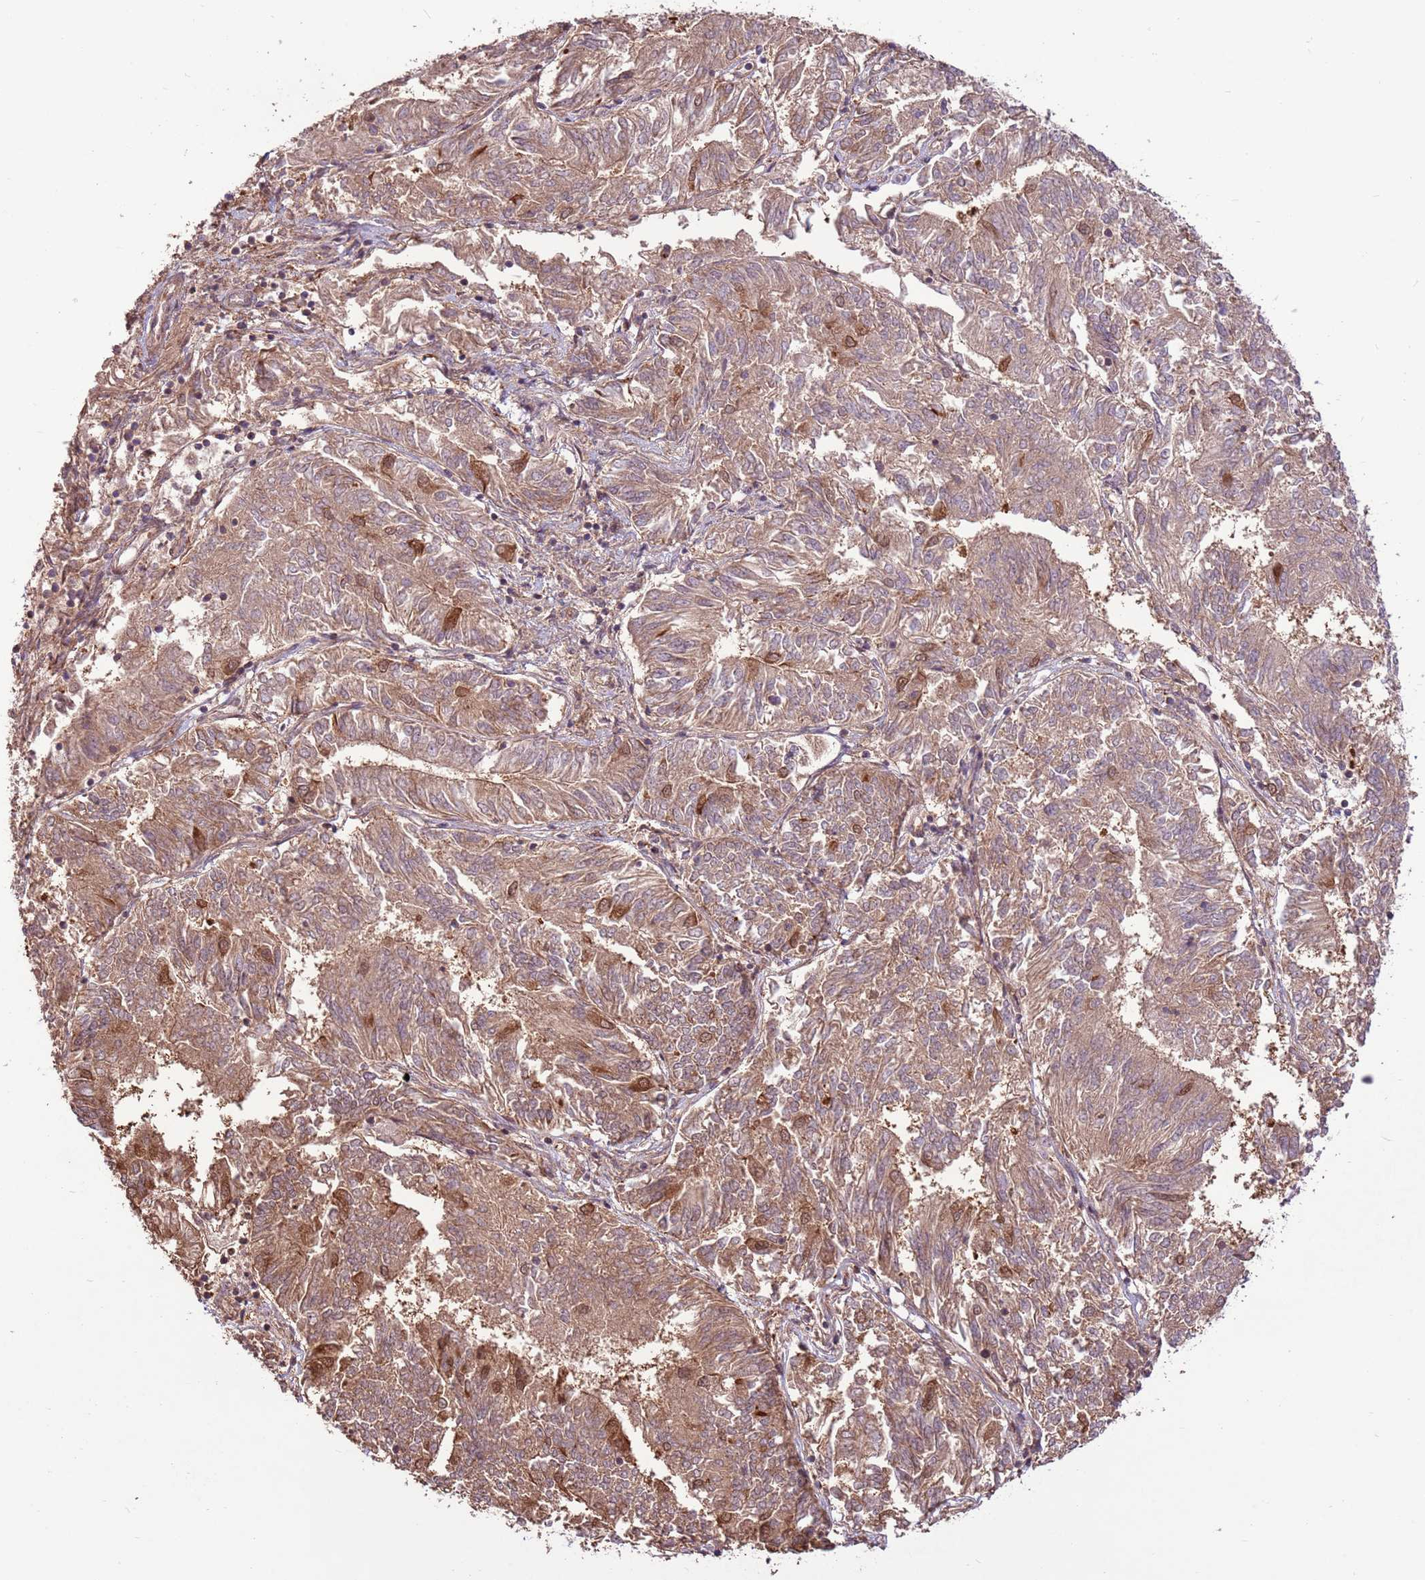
{"staining": {"intensity": "moderate", "quantity": ">75%", "location": "cytoplasmic/membranous"}, "tissue": "endometrial cancer", "cell_type": "Tumor cells", "image_type": "cancer", "snomed": [{"axis": "morphology", "description": "Adenocarcinoma, NOS"}, {"axis": "topography", "description": "Endometrium"}], "caption": "The image demonstrates staining of endometrial cancer, revealing moderate cytoplasmic/membranous protein positivity (brown color) within tumor cells. The protein of interest is shown in brown color, while the nuclei are stained blue.", "gene": "CCDC112", "patient": {"sex": "female", "age": 58}}